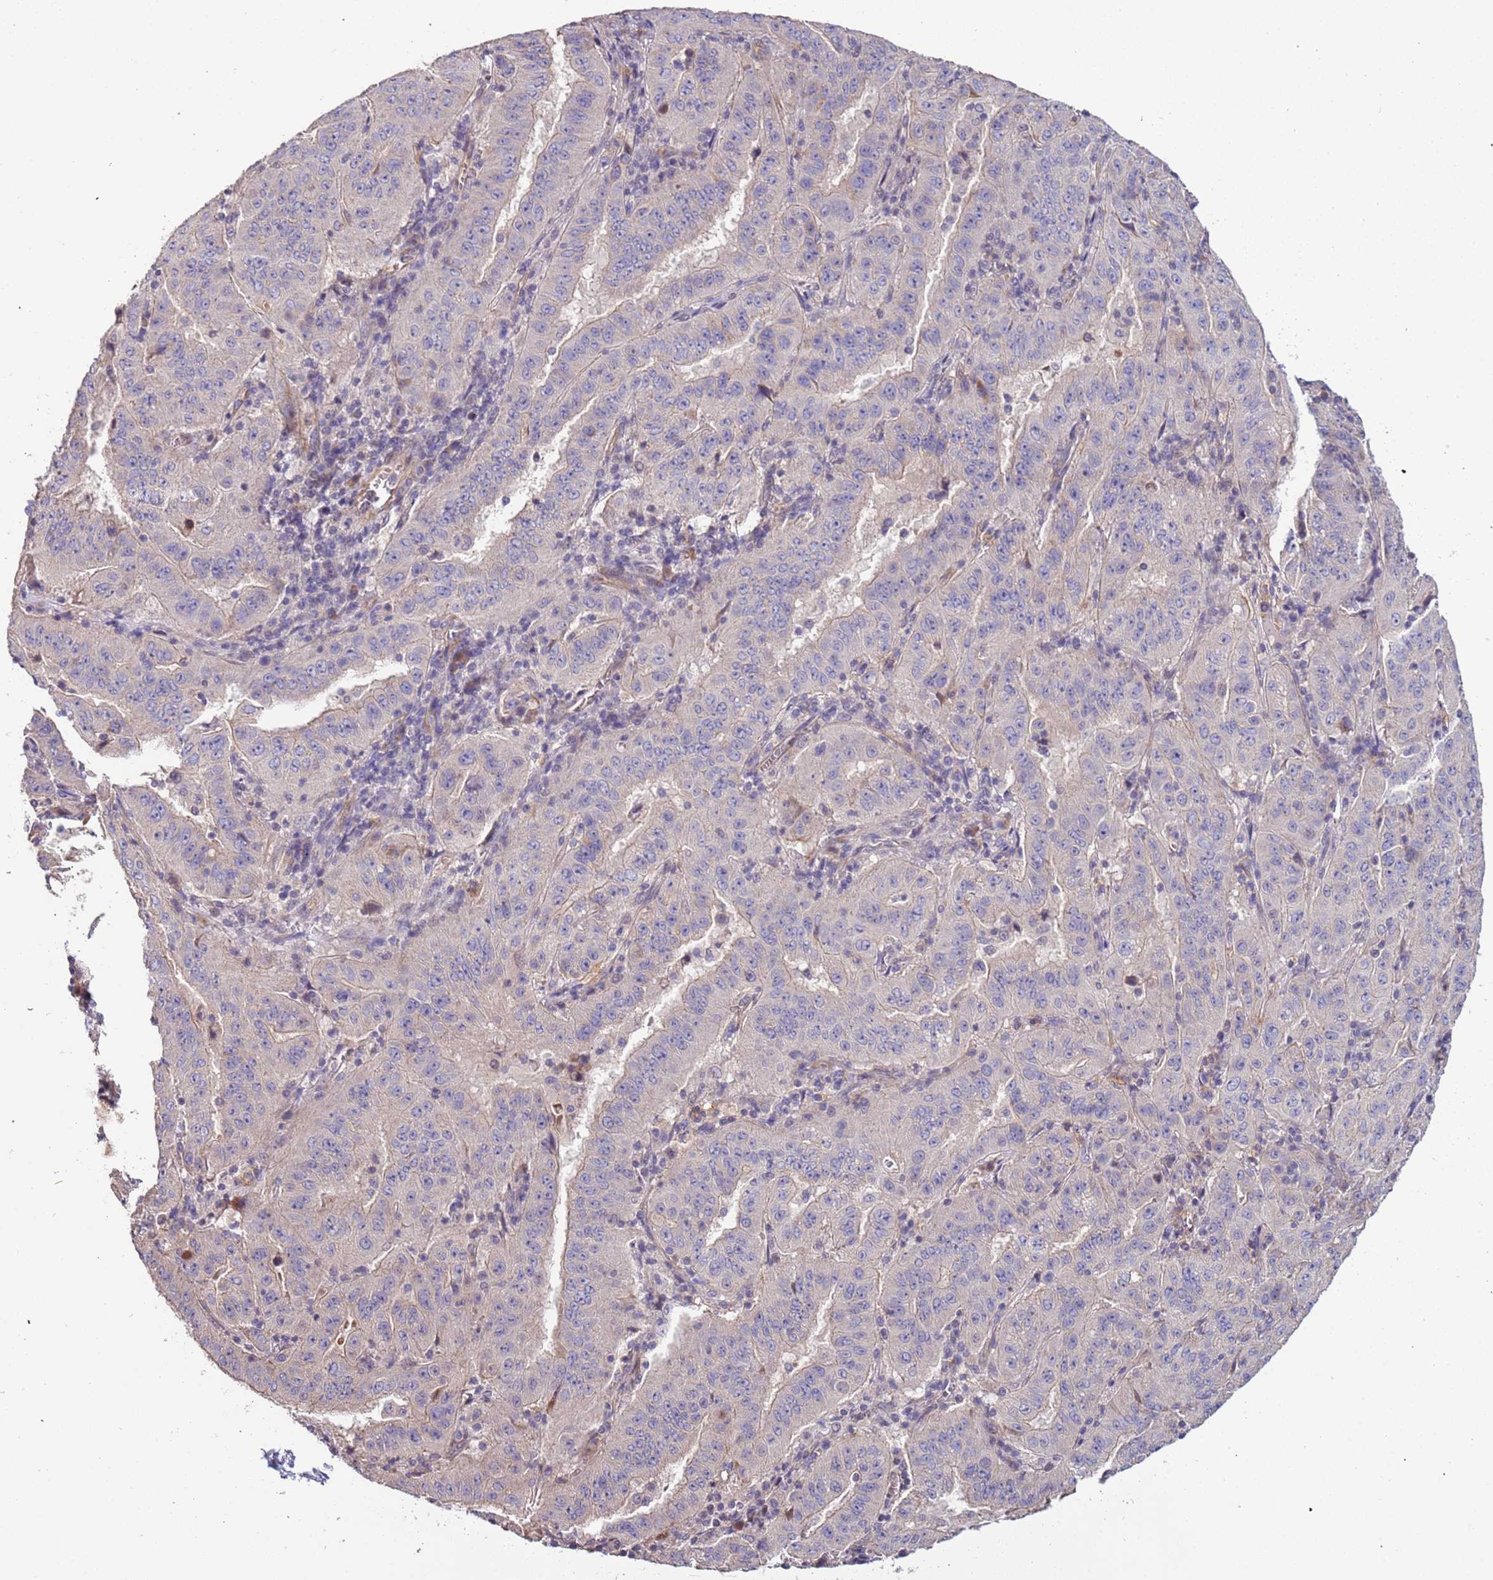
{"staining": {"intensity": "weak", "quantity": "25%-75%", "location": "cytoplasmic/membranous"}, "tissue": "pancreatic cancer", "cell_type": "Tumor cells", "image_type": "cancer", "snomed": [{"axis": "morphology", "description": "Adenocarcinoma, NOS"}, {"axis": "topography", "description": "Pancreas"}], "caption": "Immunohistochemistry (IHC) of human adenocarcinoma (pancreatic) shows low levels of weak cytoplasmic/membranous expression in approximately 25%-75% of tumor cells.", "gene": "LAMB4", "patient": {"sex": "male", "age": 63}}